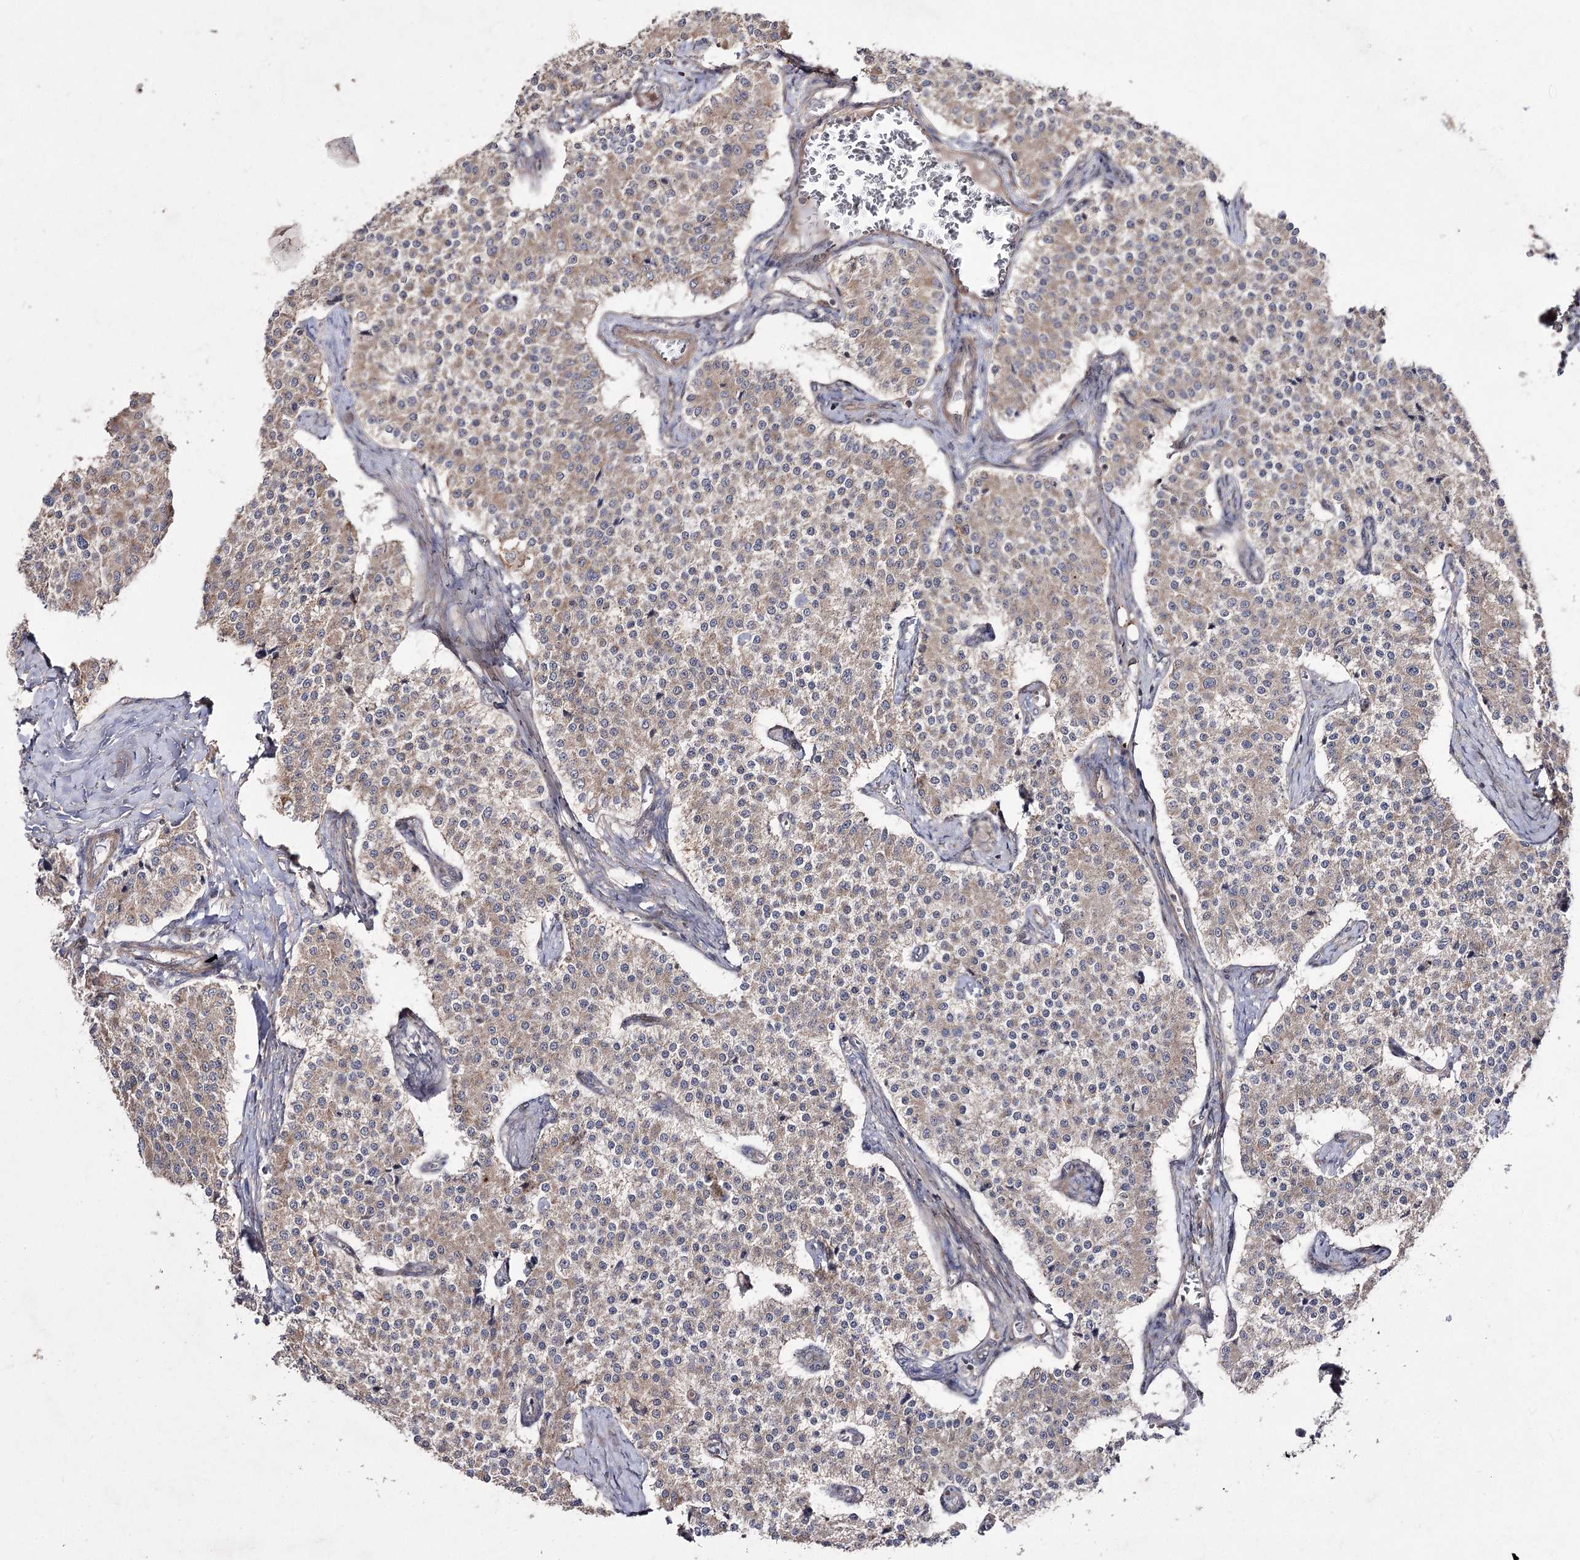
{"staining": {"intensity": "moderate", "quantity": ">75%", "location": "cytoplasmic/membranous"}, "tissue": "carcinoid", "cell_type": "Tumor cells", "image_type": "cancer", "snomed": [{"axis": "morphology", "description": "Carcinoid, malignant, NOS"}, {"axis": "topography", "description": "Colon"}], "caption": "A micrograph of carcinoid stained for a protein shows moderate cytoplasmic/membranous brown staining in tumor cells.", "gene": "FANCL", "patient": {"sex": "female", "age": 52}}